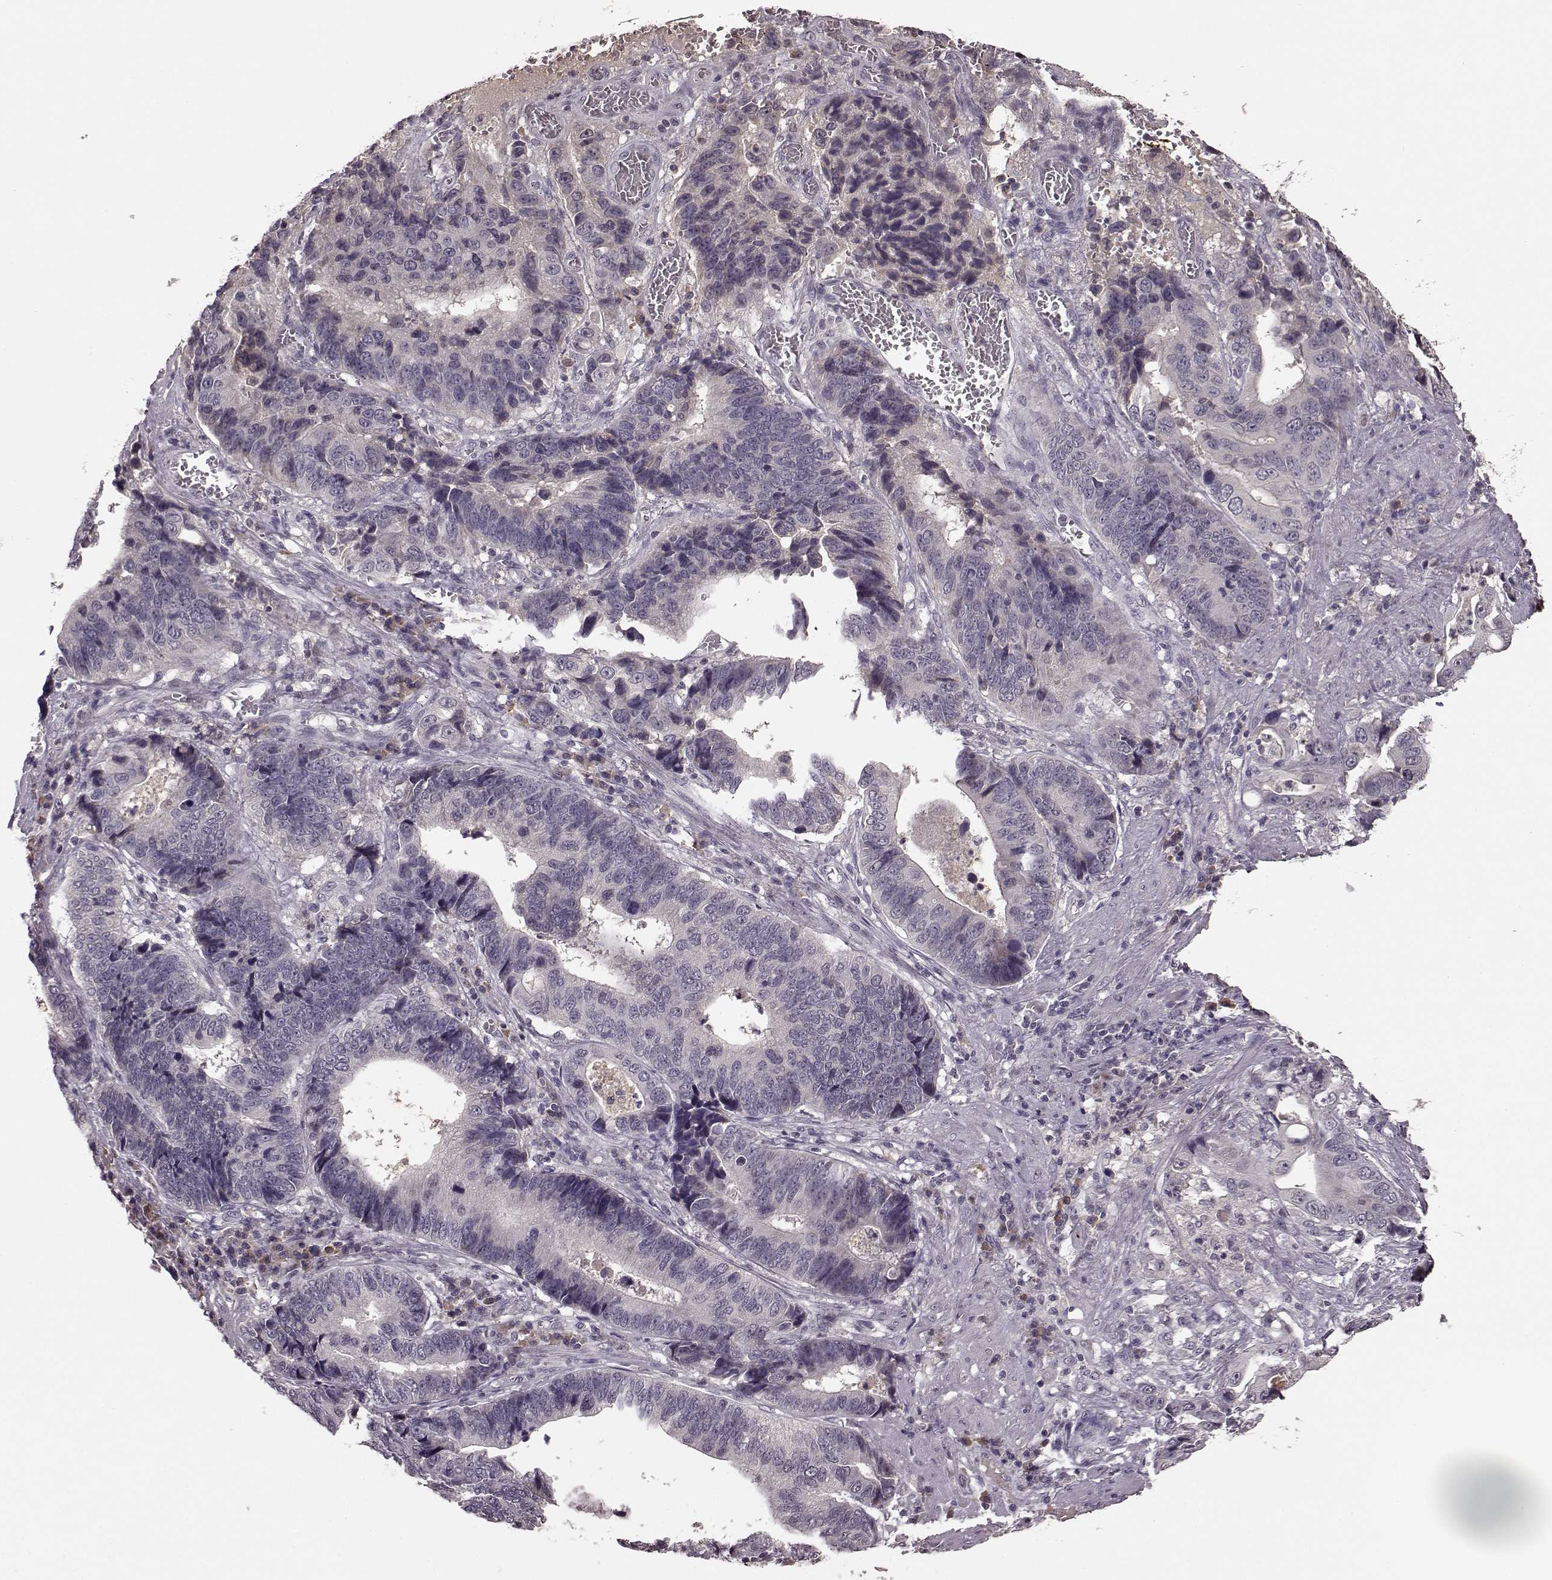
{"staining": {"intensity": "negative", "quantity": "none", "location": "none"}, "tissue": "stomach cancer", "cell_type": "Tumor cells", "image_type": "cancer", "snomed": [{"axis": "morphology", "description": "Adenocarcinoma, NOS"}, {"axis": "topography", "description": "Stomach"}], "caption": "Tumor cells show no significant expression in stomach cancer. (DAB (3,3'-diaminobenzidine) IHC, high magnification).", "gene": "NRL", "patient": {"sex": "male", "age": 84}}